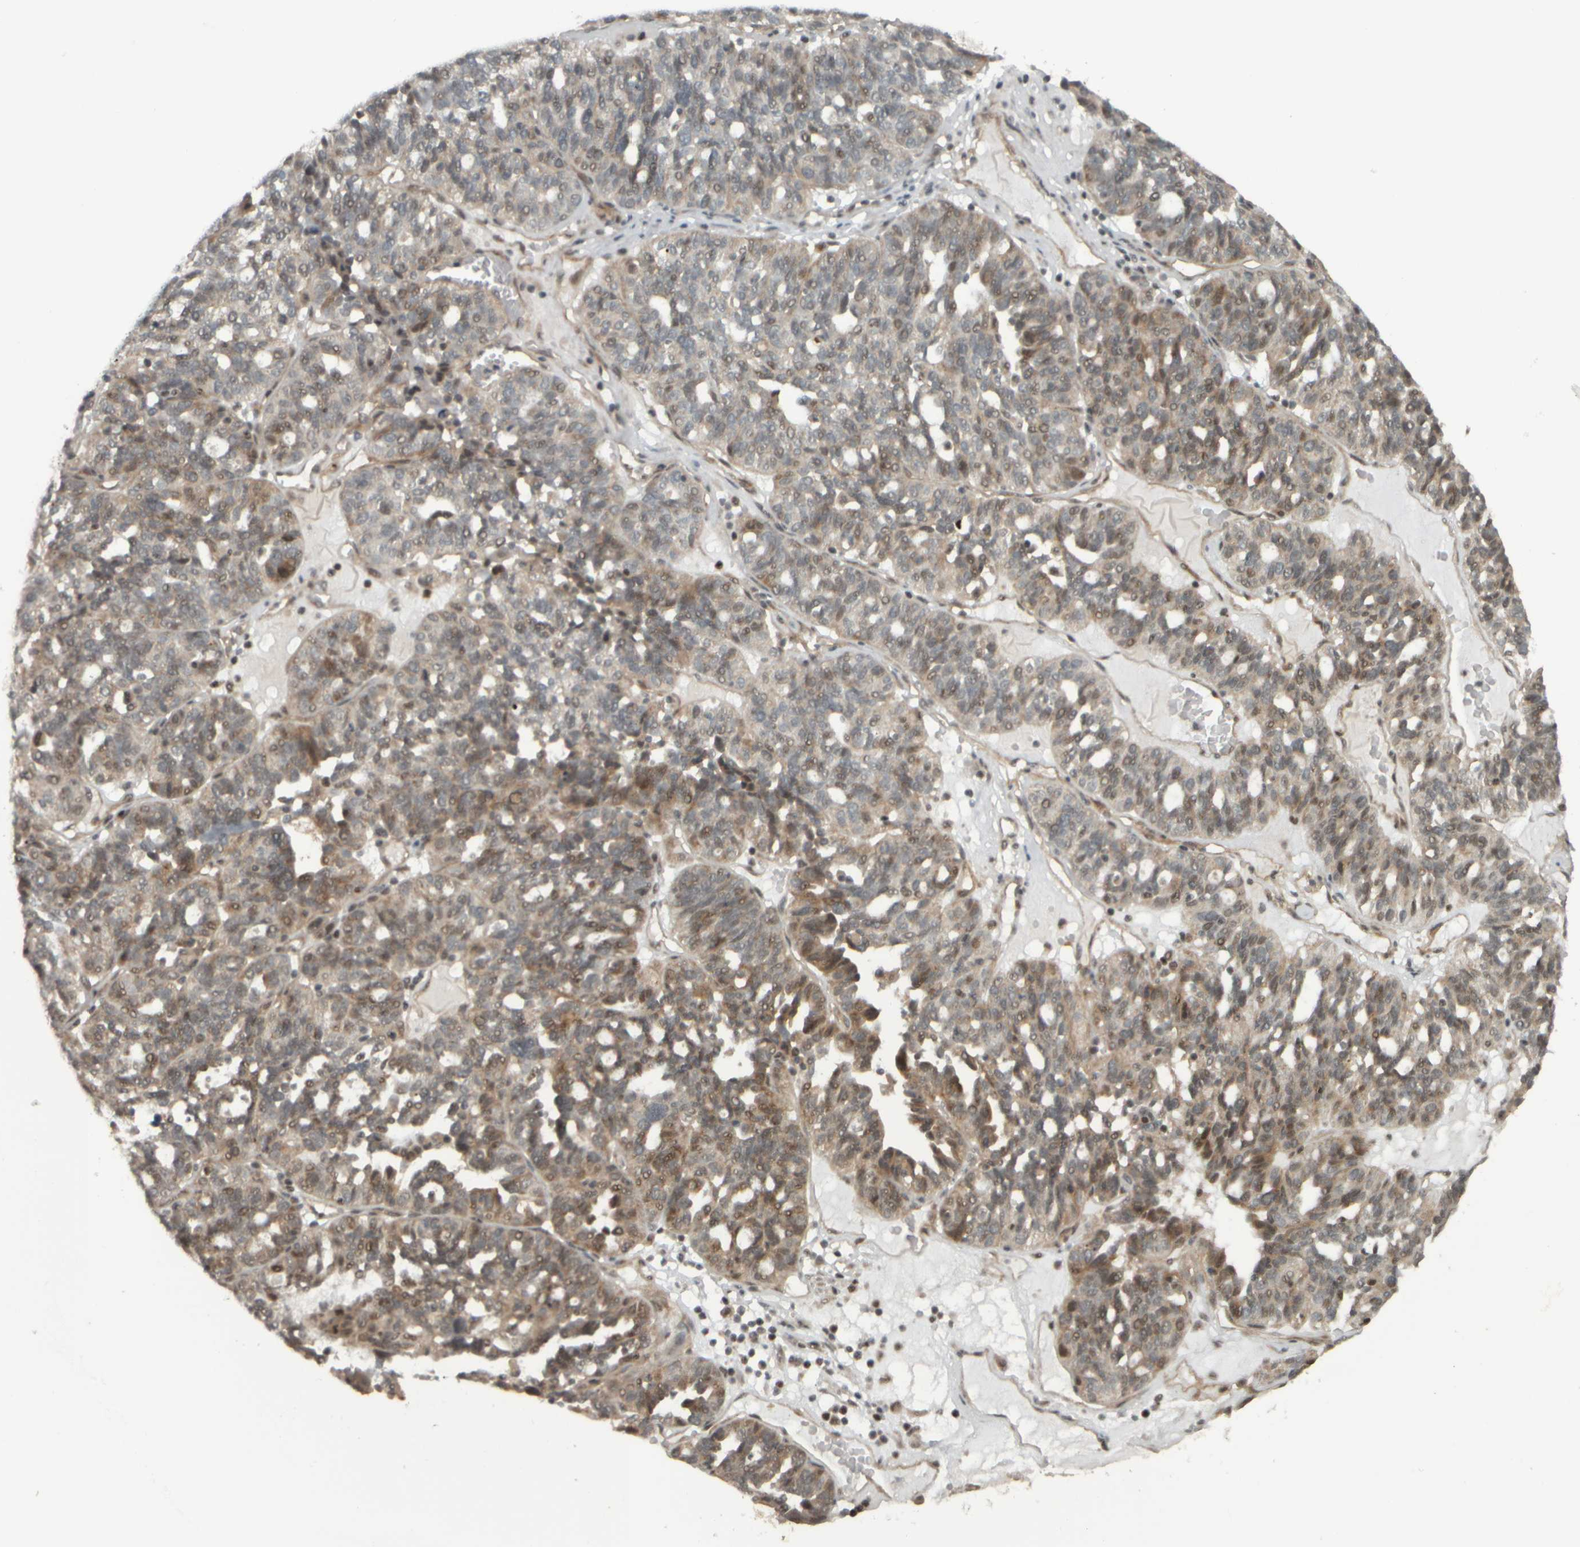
{"staining": {"intensity": "weak", "quantity": "25%-75%", "location": "cytoplasmic/membranous,nuclear"}, "tissue": "ovarian cancer", "cell_type": "Tumor cells", "image_type": "cancer", "snomed": [{"axis": "morphology", "description": "Cystadenocarcinoma, serous, NOS"}, {"axis": "topography", "description": "Ovary"}], "caption": "Brown immunohistochemical staining in ovarian cancer (serous cystadenocarcinoma) exhibits weak cytoplasmic/membranous and nuclear staining in approximately 25%-75% of tumor cells.", "gene": "NAPG", "patient": {"sex": "female", "age": 59}}